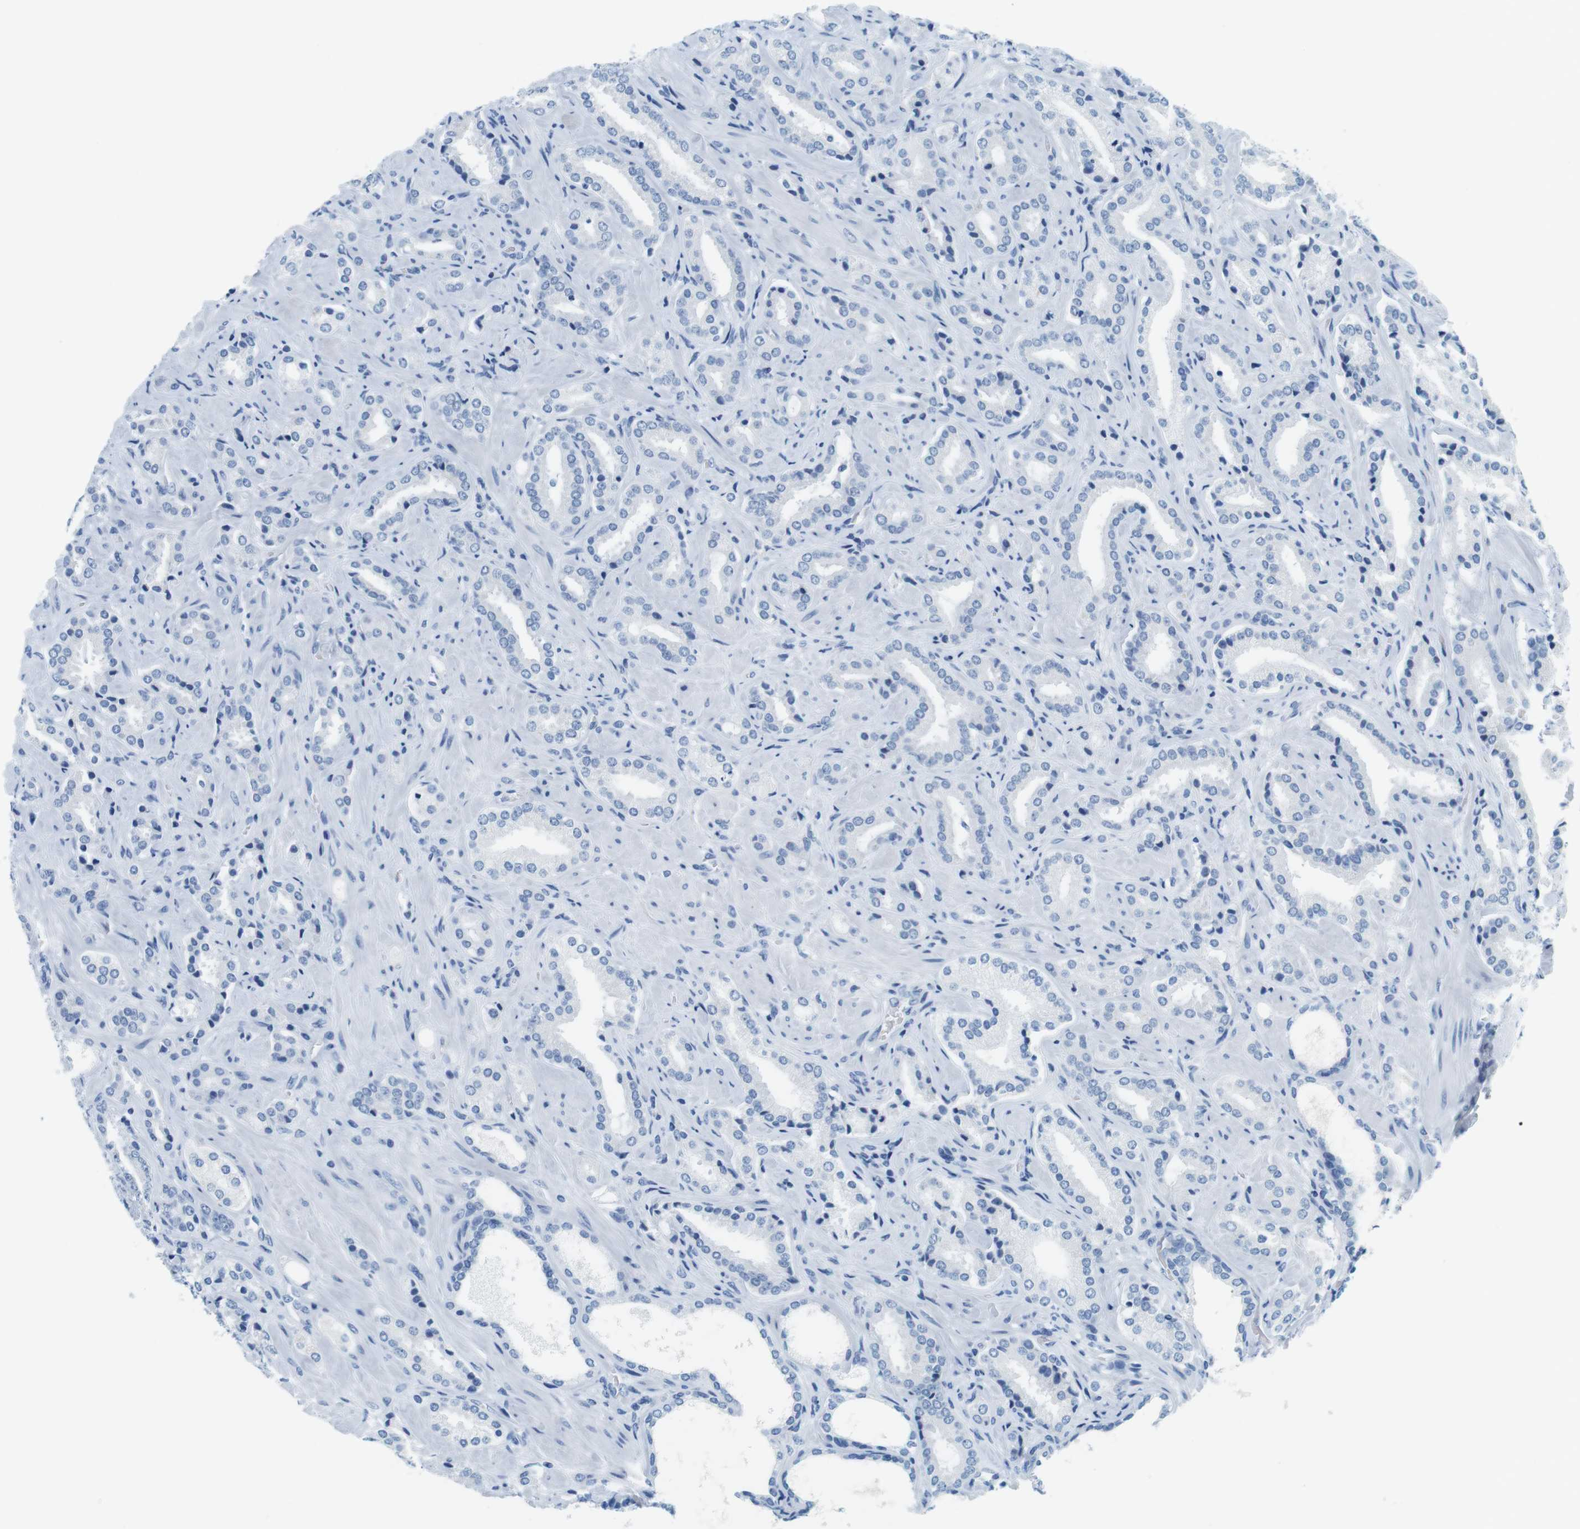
{"staining": {"intensity": "negative", "quantity": "none", "location": "none"}, "tissue": "prostate cancer", "cell_type": "Tumor cells", "image_type": "cancer", "snomed": [{"axis": "morphology", "description": "Adenocarcinoma, High grade"}, {"axis": "topography", "description": "Prostate"}], "caption": "High magnification brightfield microscopy of prostate adenocarcinoma (high-grade) stained with DAB (brown) and counterstained with hematoxylin (blue): tumor cells show no significant expression.", "gene": "CYP2C9", "patient": {"sex": "male", "age": 64}}